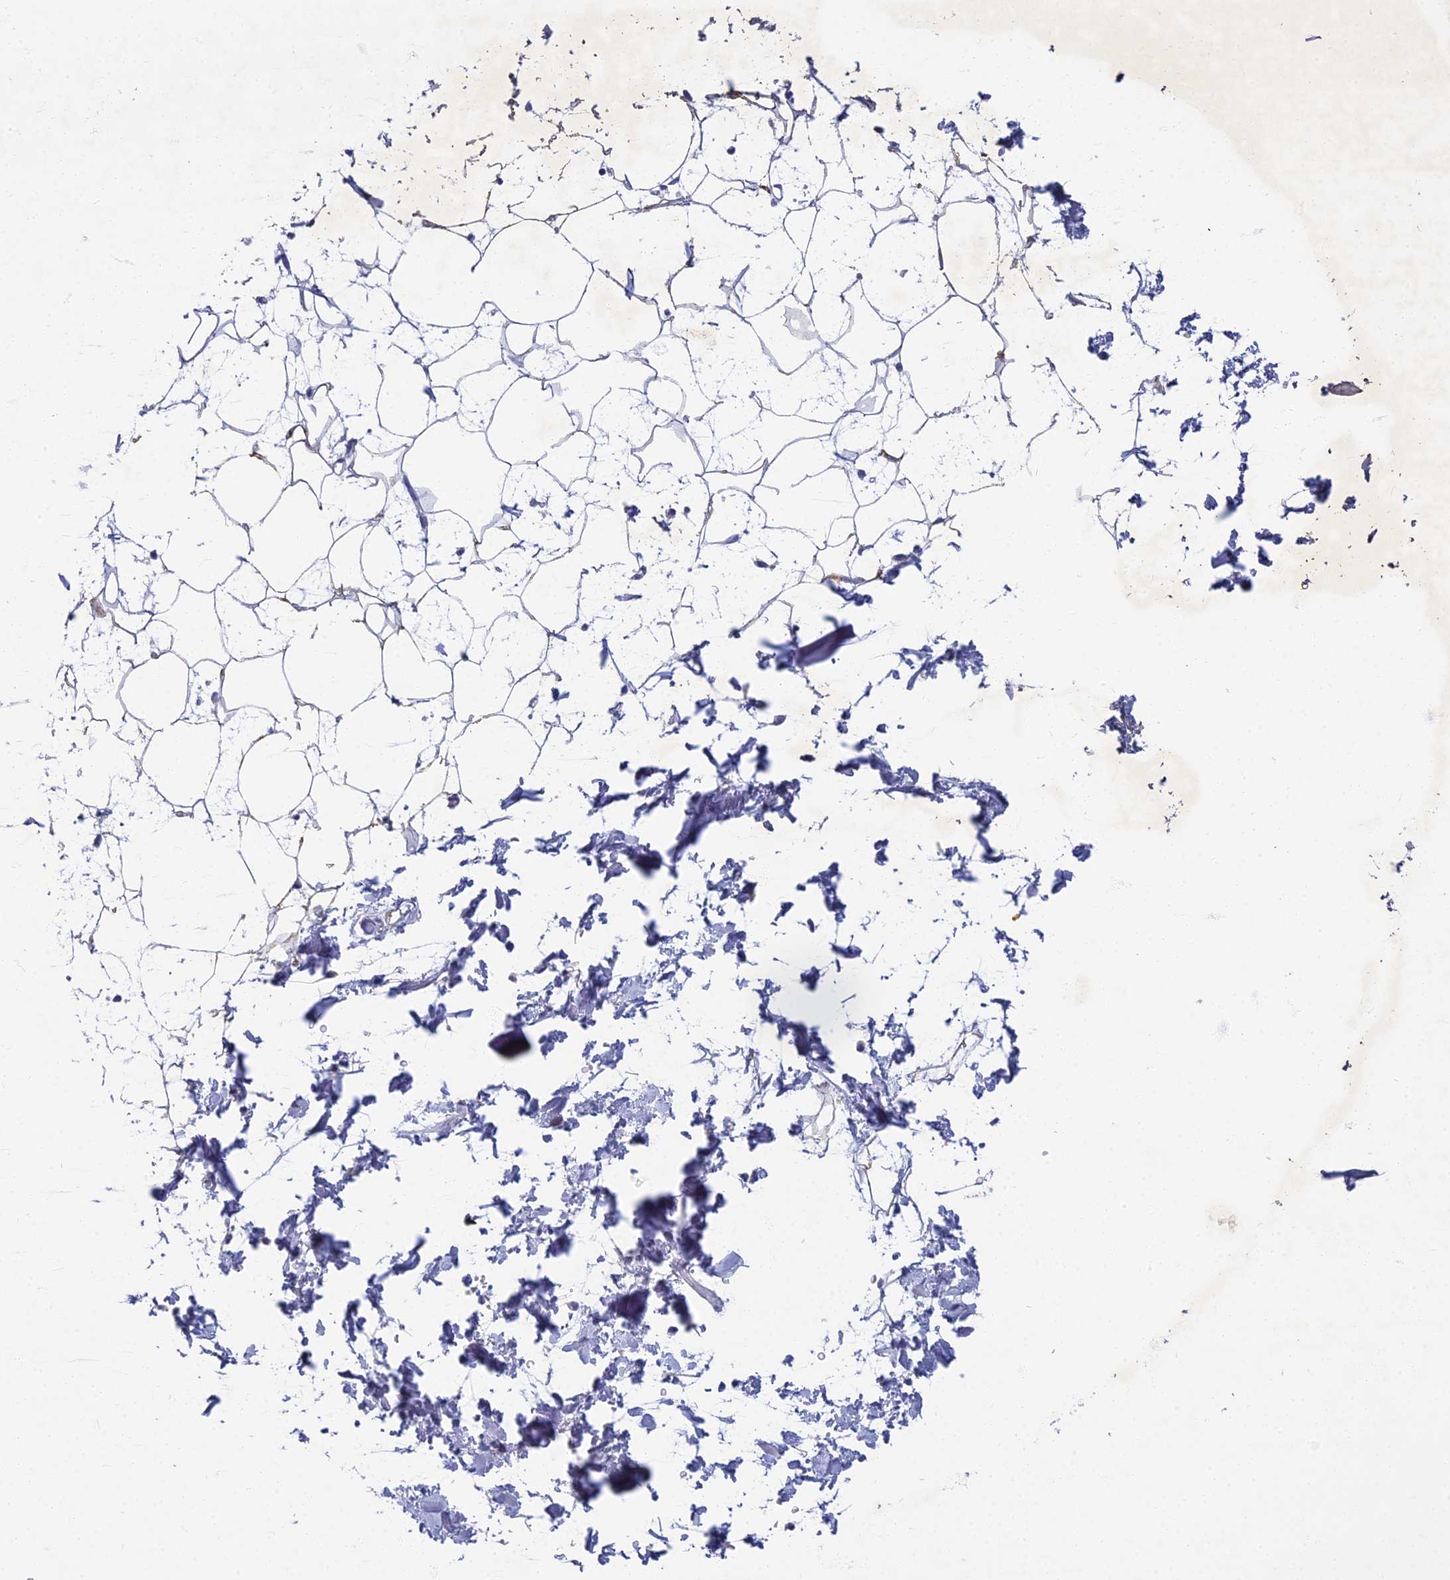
{"staining": {"intensity": "negative", "quantity": "none", "location": "none"}, "tissue": "adipose tissue", "cell_type": "Adipocytes", "image_type": "normal", "snomed": [{"axis": "morphology", "description": "Normal tissue, NOS"}, {"axis": "topography", "description": "Soft tissue"}], "caption": "Photomicrograph shows no significant protein staining in adipocytes of unremarkable adipose tissue.", "gene": "SPIN4", "patient": {"sex": "male", "age": 72}}